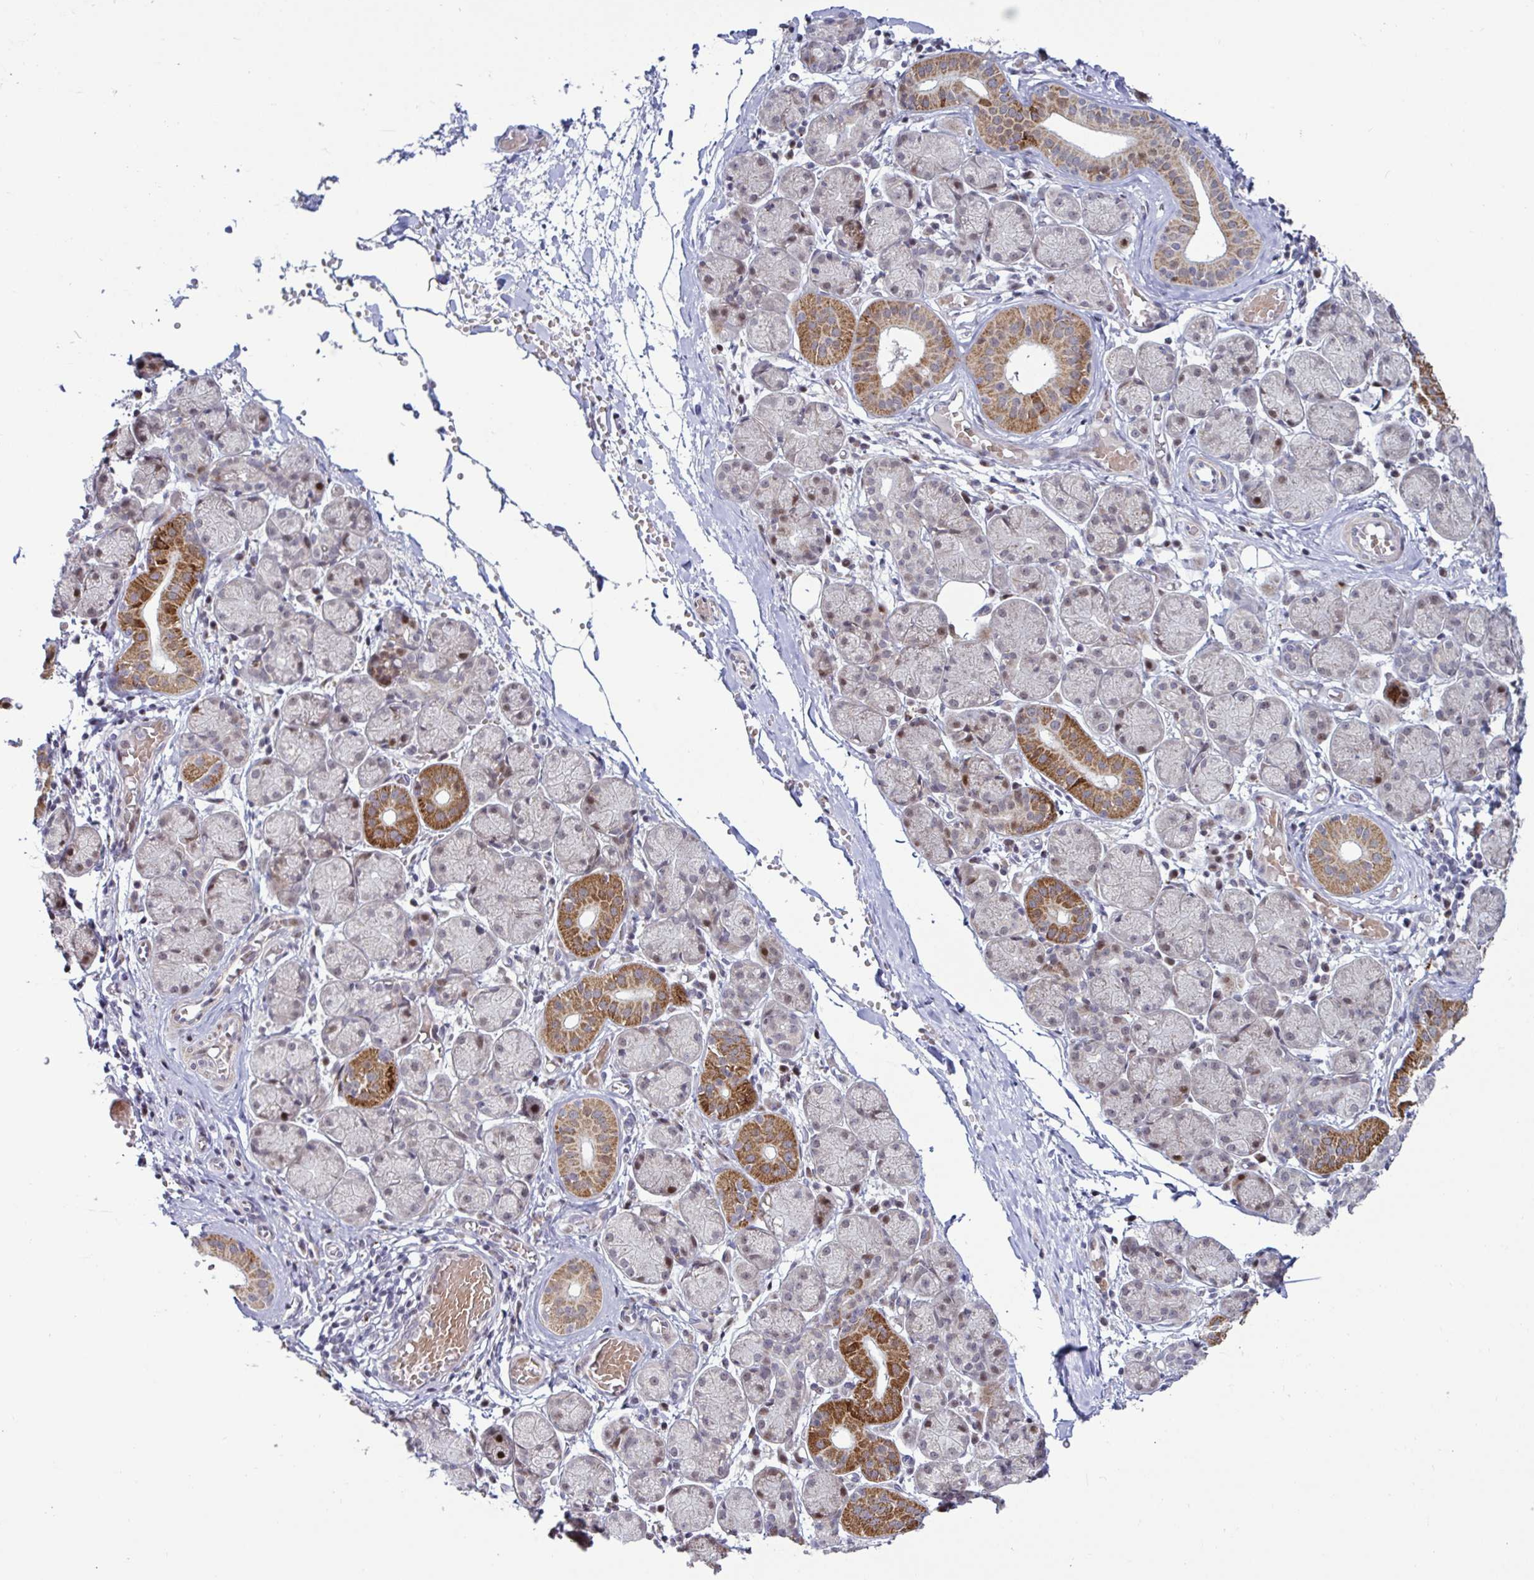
{"staining": {"intensity": "moderate", "quantity": "25%-75%", "location": "cytoplasmic/membranous"}, "tissue": "salivary gland", "cell_type": "Glandular cells", "image_type": "normal", "snomed": [{"axis": "morphology", "description": "Normal tissue, NOS"}, {"axis": "topography", "description": "Salivary gland"}], "caption": "Benign salivary gland demonstrates moderate cytoplasmic/membranous expression in about 25%-75% of glandular cells.", "gene": "DZIP1", "patient": {"sex": "female", "age": 24}}